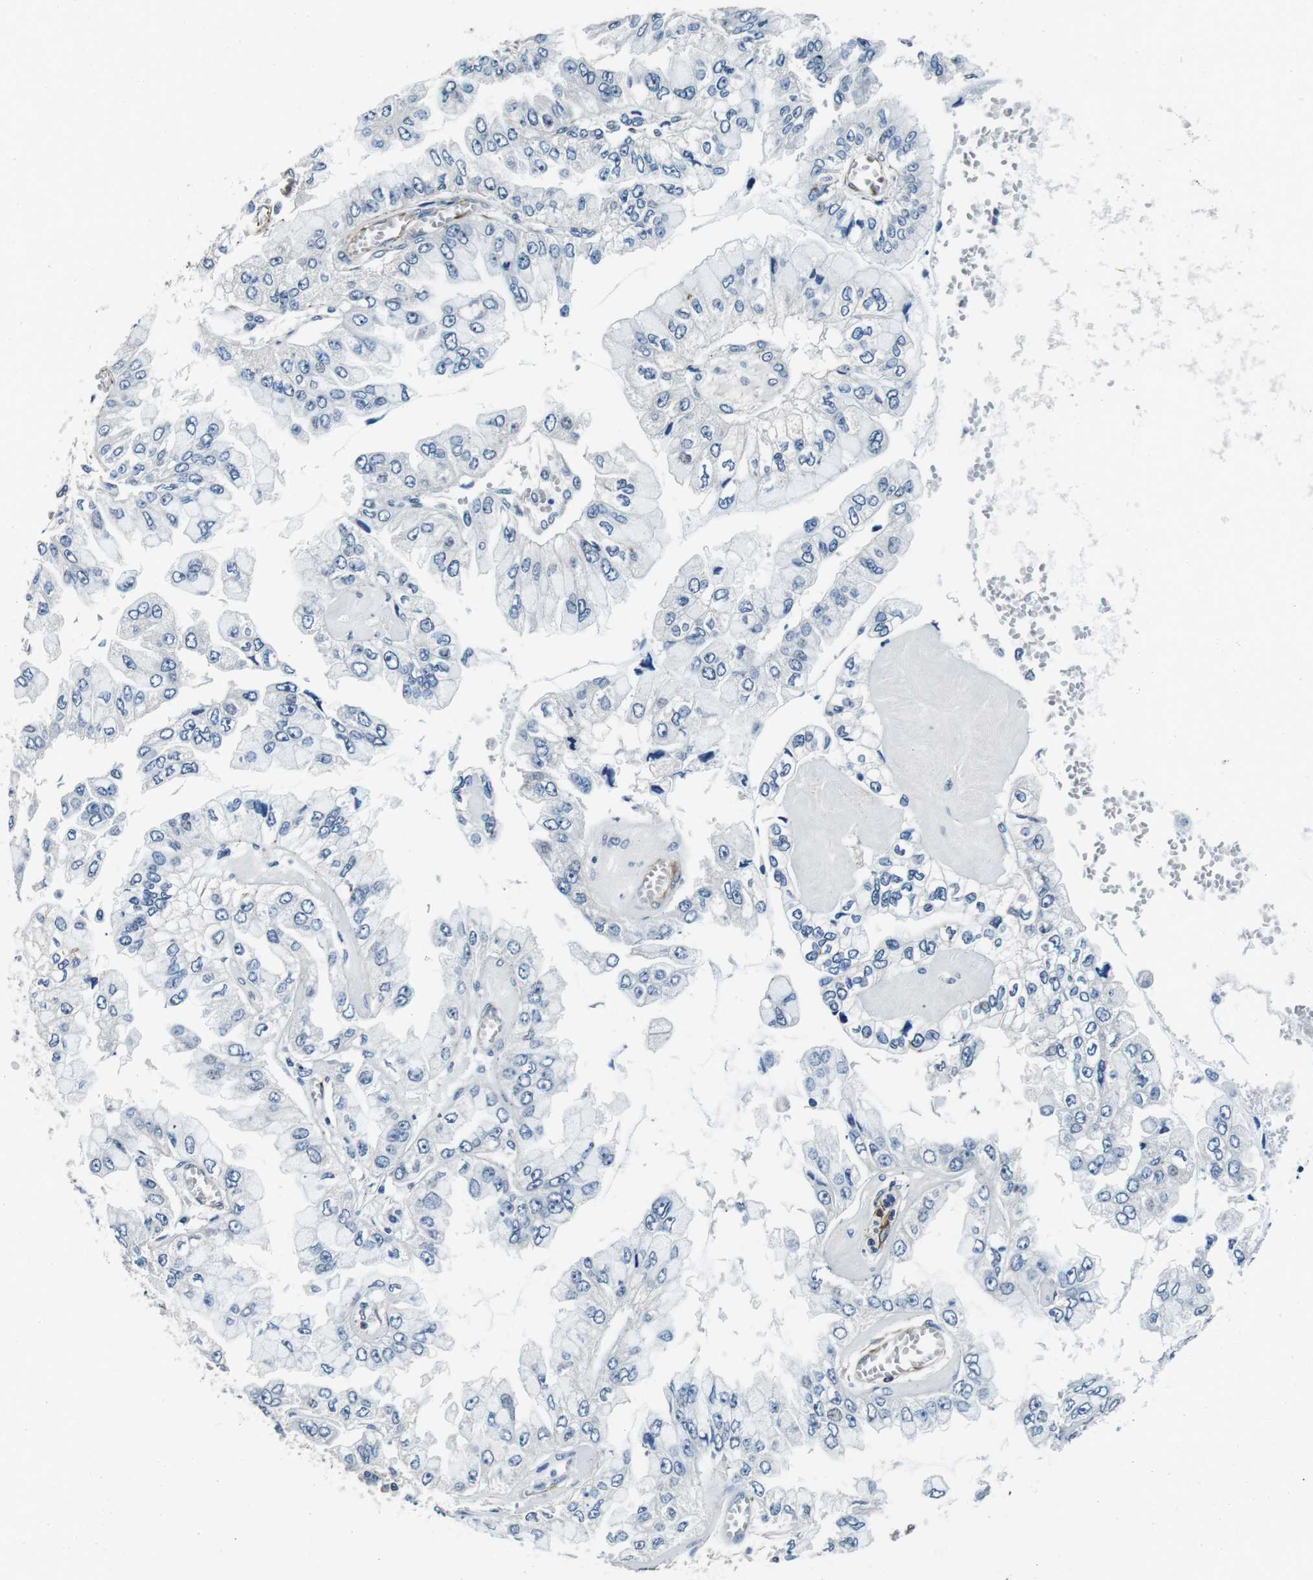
{"staining": {"intensity": "negative", "quantity": "none", "location": "none"}, "tissue": "liver cancer", "cell_type": "Tumor cells", "image_type": "cancer", "snomed": [{"axis": "morphology", "description": "Cholangiocarcinoma"}, {"axis": "topography", "description": "Liver"}], "caption": "High magnification brightfield microscopy of liver cancer stained with DAB (3,3'-diaminobenzidine) (brown) and counterstained with hematoxylin (blue): tumor cells show no significant staining. Brightfield microscopy of IHC stained with DAB (brown) and hematoxylin (blue), captured at high magnification.", "gene": "GJE1", "patient": {"sex": "female", "age": 79}}